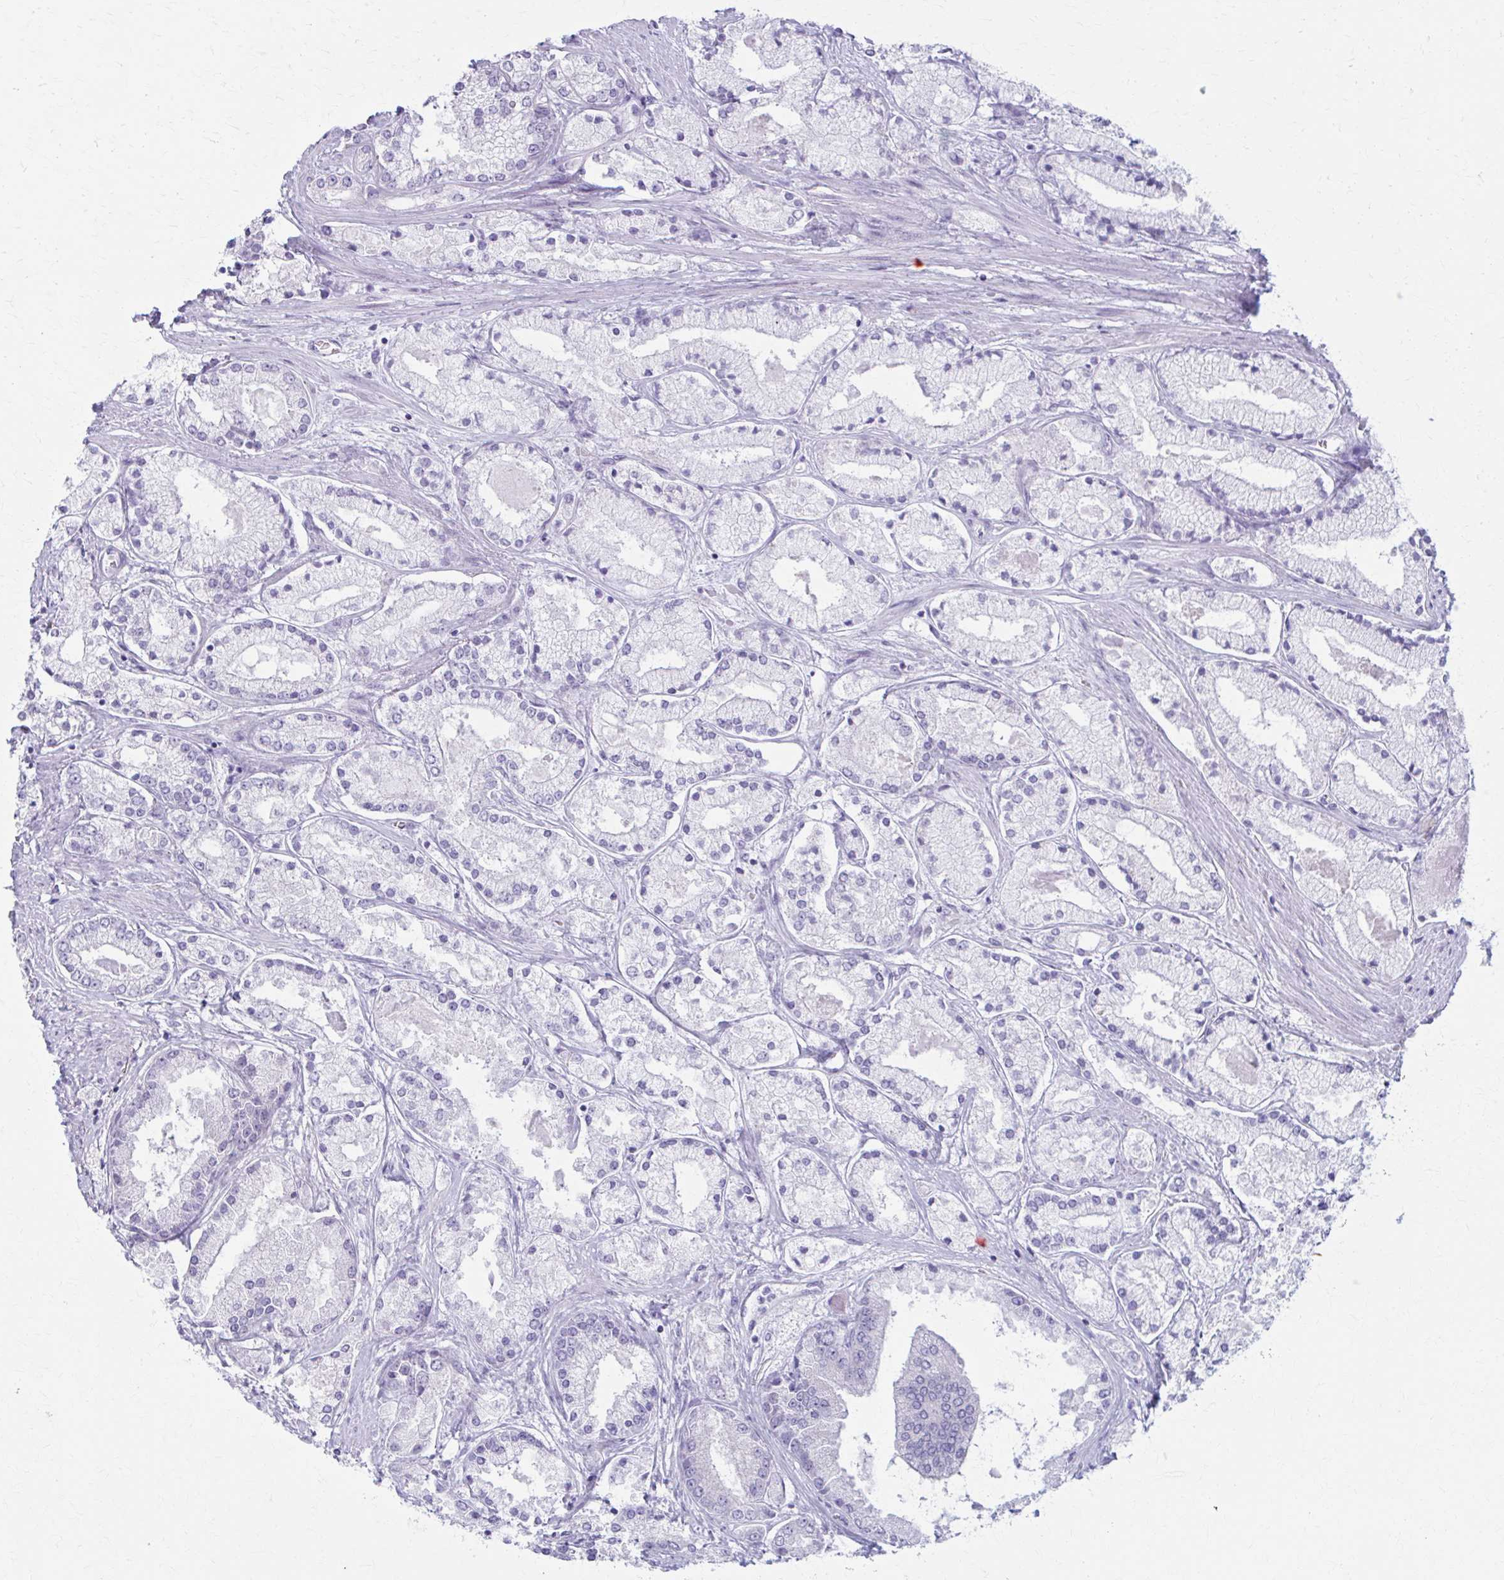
{"staining": {"intensity": "negative", "quantity": "none", "location": "none"}, "tissue": "prostate cancer", "cell_type": "Tumor cells", "image_type": "cancer", "snomed": [{"axis": "morphology", "description": "Adenocarcinoma, High grade"}, {"axis": "topography", "description": "Prostate"}], "caption": "A photomicrograph of human high-grade adenocarcinoma (prostate) is negative for staining in tumor cells.", "gene": "PRKRA", "patient": {"sex": "male", "age": 67}}